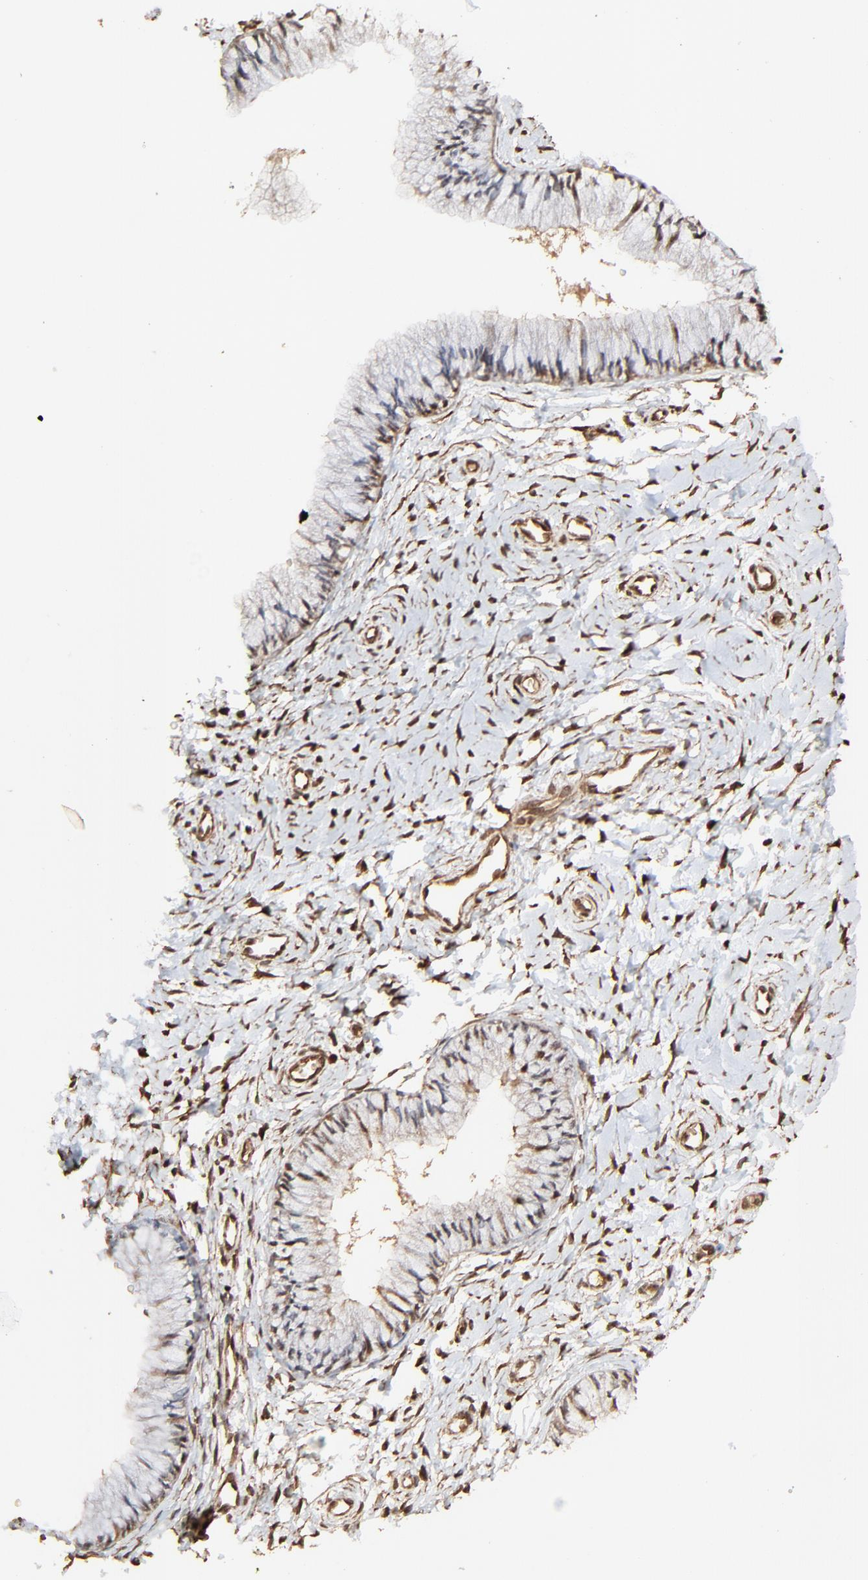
{"staining": {"intensity": "weak", "quantity": ">75%", "location": "nuclear"}, "tissue": "cervix", "cell_type": "Glandular cells", "image_type": "normal", "snomed": [{"axis": "morphology", "description": "Normal tissue, NOS"}, {"axis": "topography", "description": "Cervix"}], "caption": "High-magnification brightfield microscopy of normal cervix stained with DAB (brown) and counterstained with hematoxylin (blue). glandular cells exhibit weak nuclear positivity is appreciated in about>75% of cells. (DAB = brown stain, brightfield microscopy at high magnification).", "gene": "FAM227A", "patient": {"sex": "female", "age": 46}}